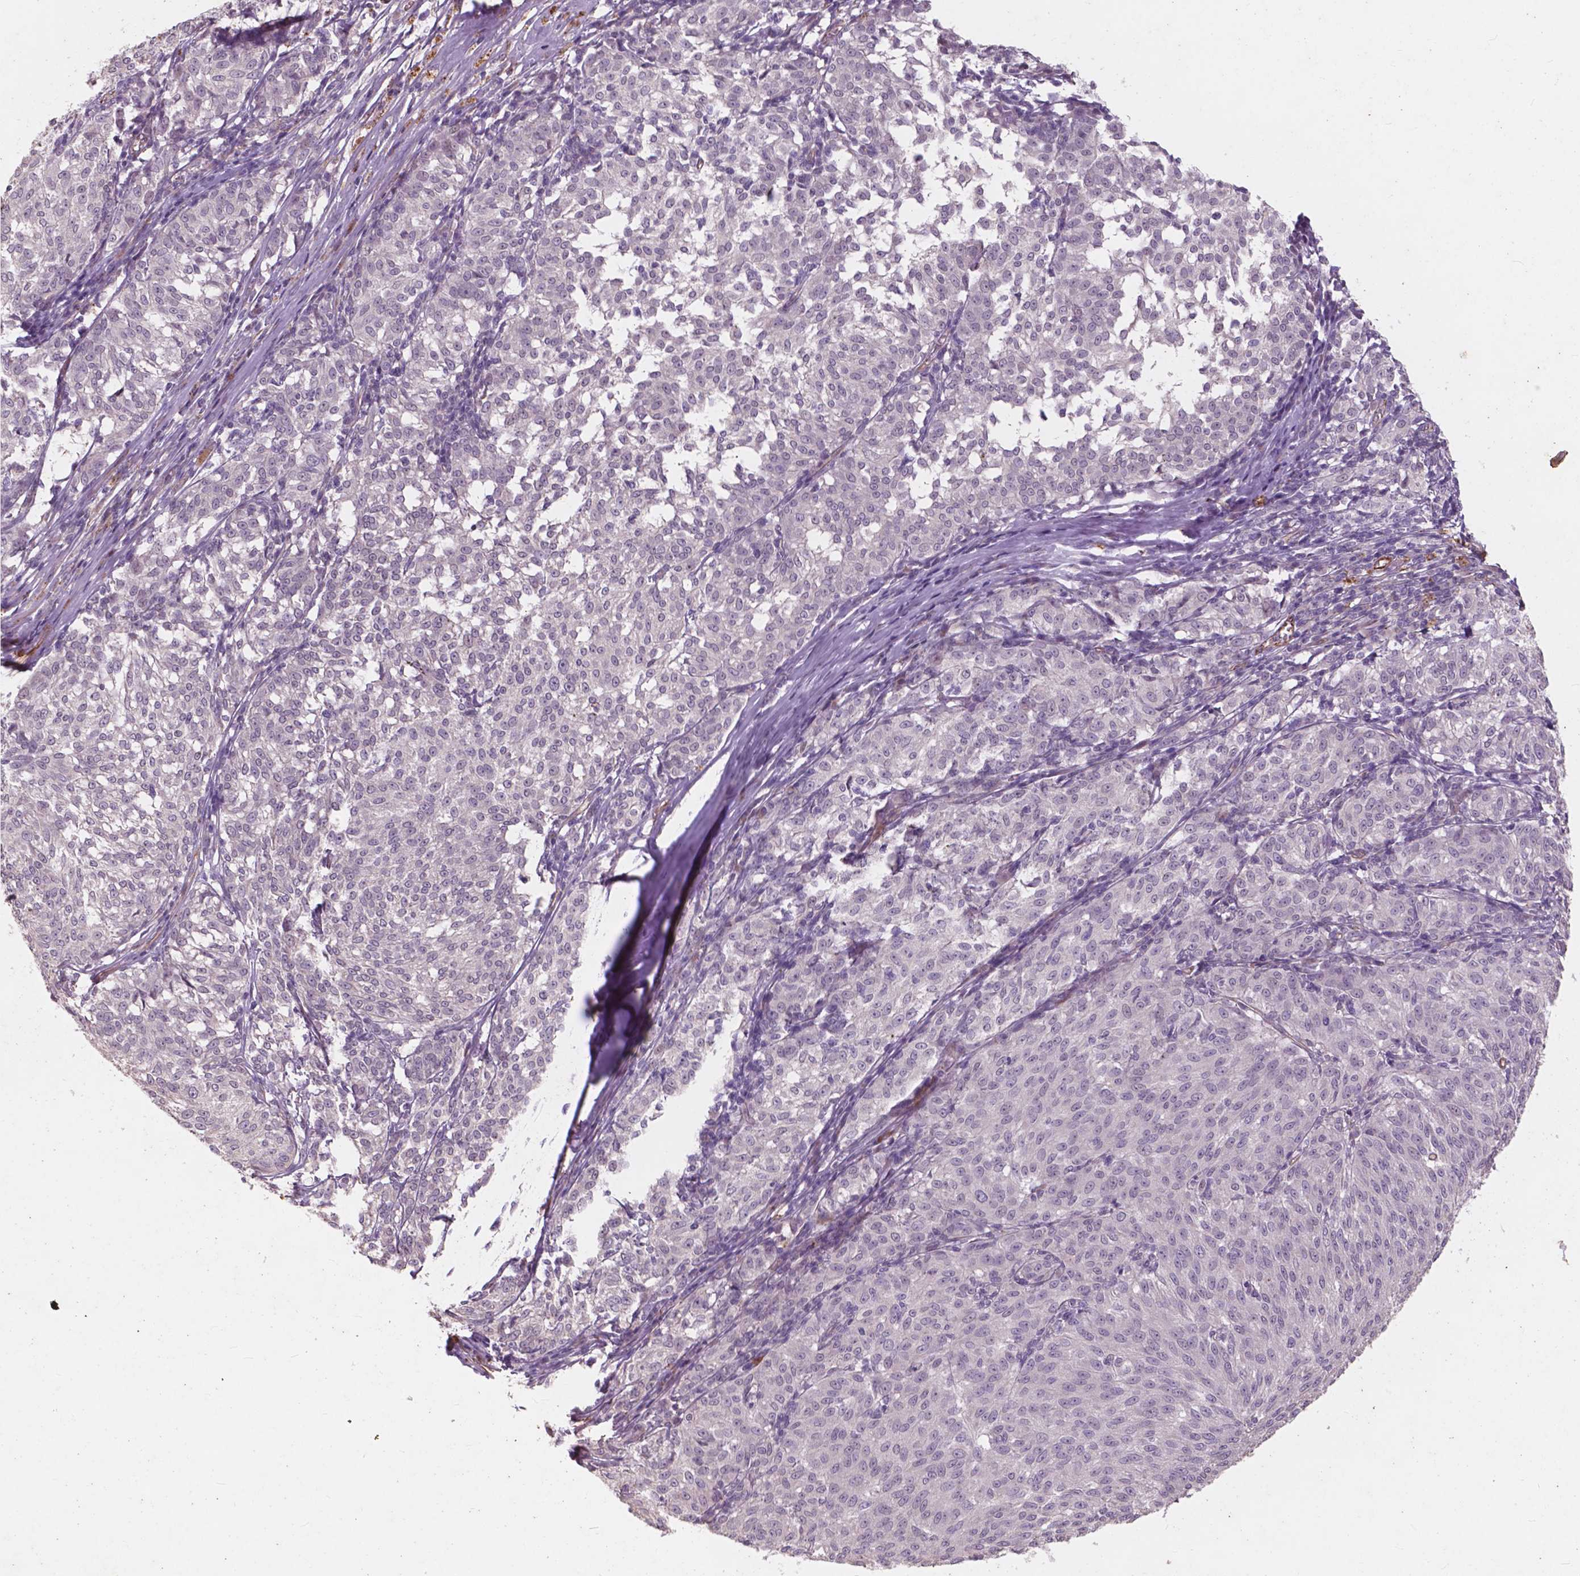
{"staining": {"intensity": "negative", "quantity": "none", "location": "none"}, "tissue": "melanoma", "cell_type": "Tumor cells", "image_type": "cancer", "snomed": [{"axis": "morphology", "description": "Malignant melanoma, NOS"}, {"axis": "topography", "description": "Skin"}], "caption": "A histopathology image of melanoma stained for a protein exhibits no brown staining in tumor cells.", "gene": "RFPL4B", "patient": {"sex": "female", "age": 72}}